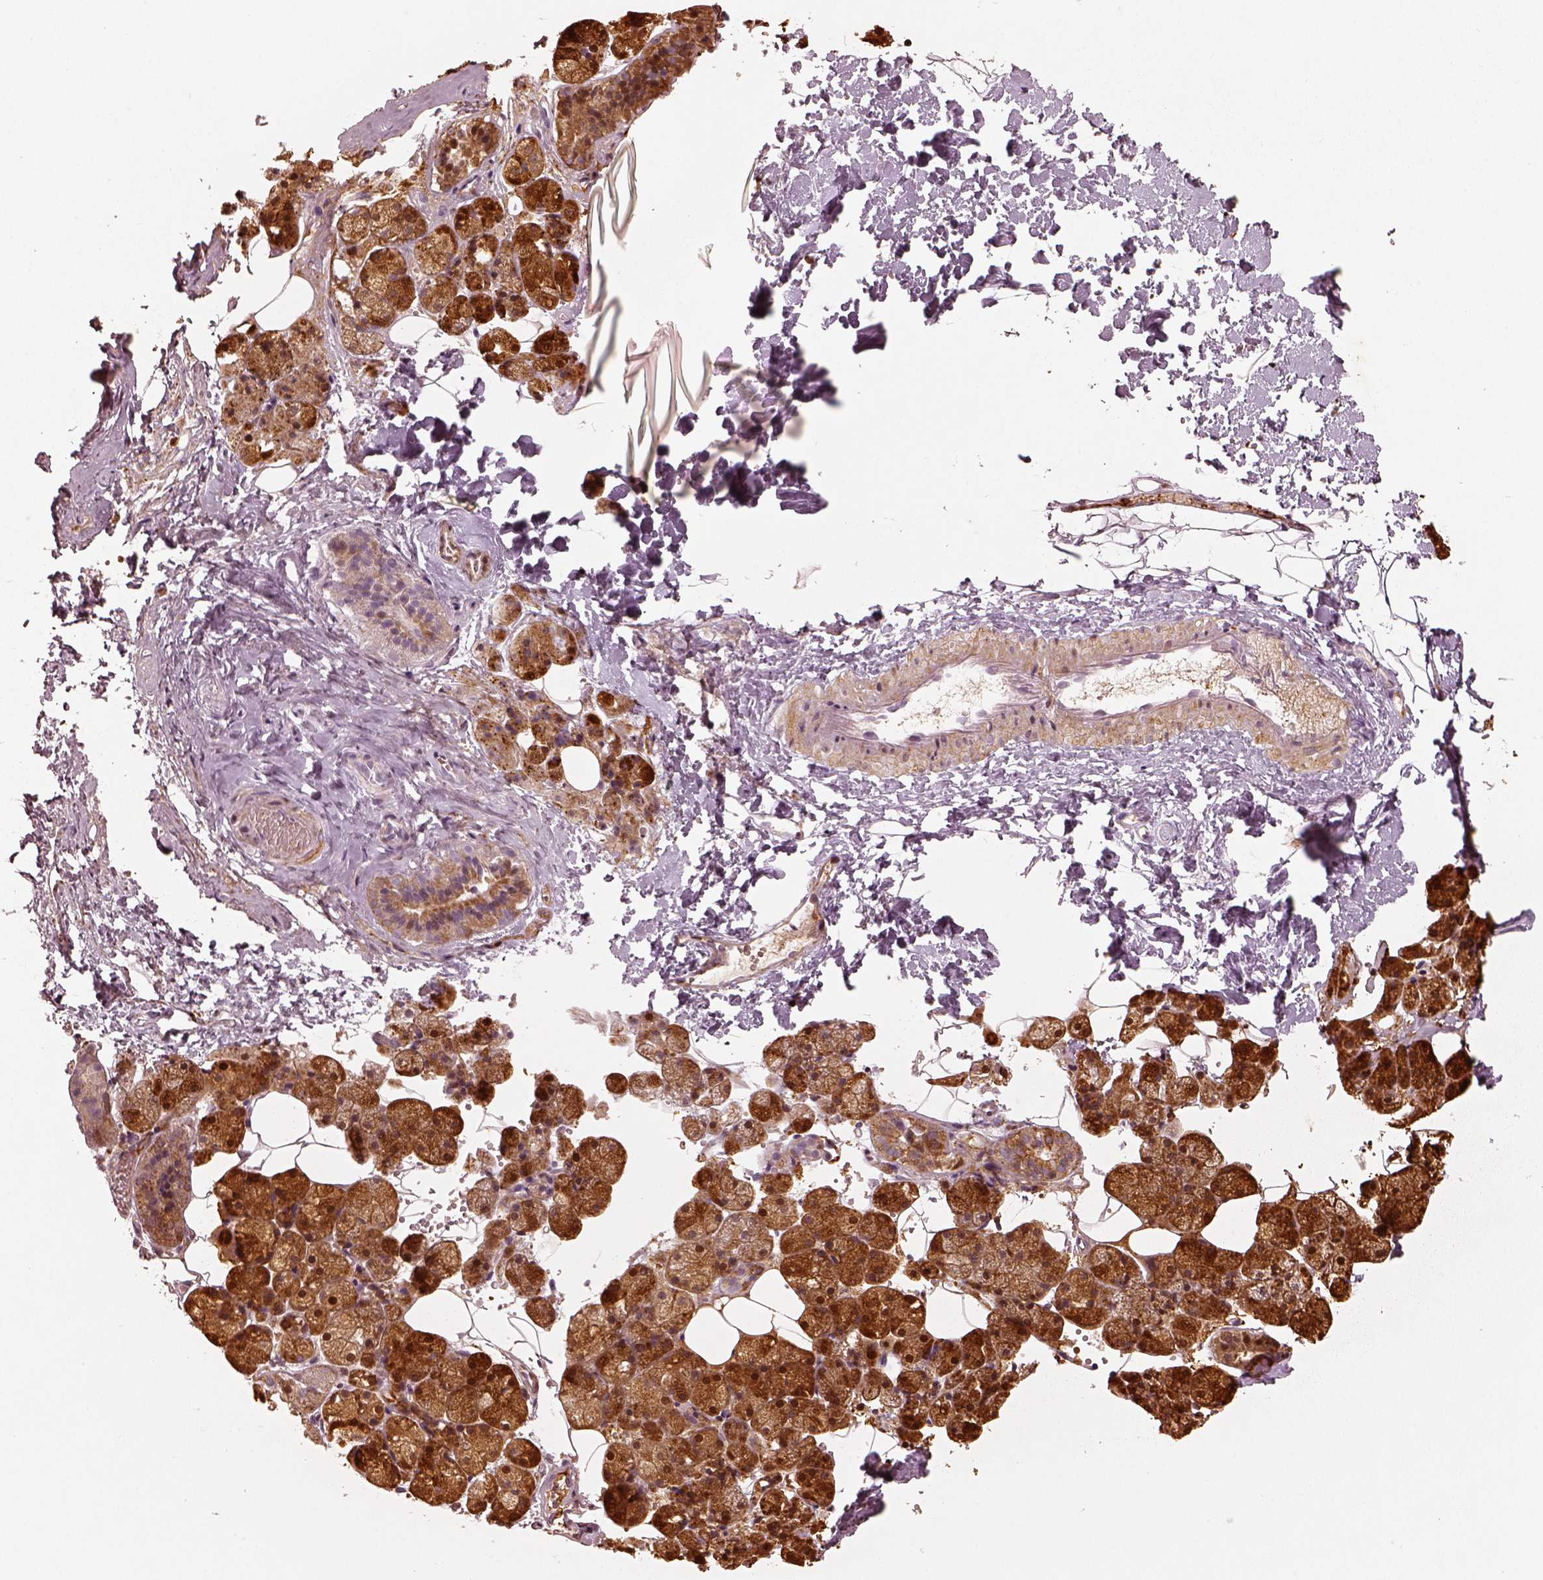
{"staining": {"intensity": "strong", "quantity": ">75%", "location": "cytoplasmic/membranous"}, "tissue": "salivary gland", "cell_type": "Glandular cells", "image_type": "normal", "snomed": [{"axis": "morphology", "description": "Normal tissue, NOS"}, {"axis": "topography", "description": "Salivary gland"}], "caption": "A brown stain shows strong cytoplasmic/membranous expression of a protein in glandular cells of benign salivary gland. The staining was performed using DAB to visualize the protein expression in brown, while the nuclei were stained in blue with hematoxylin (Magnification: 20x).", "gene": "MADCAM1", "patient": {"sex": "male", "age": 38}}